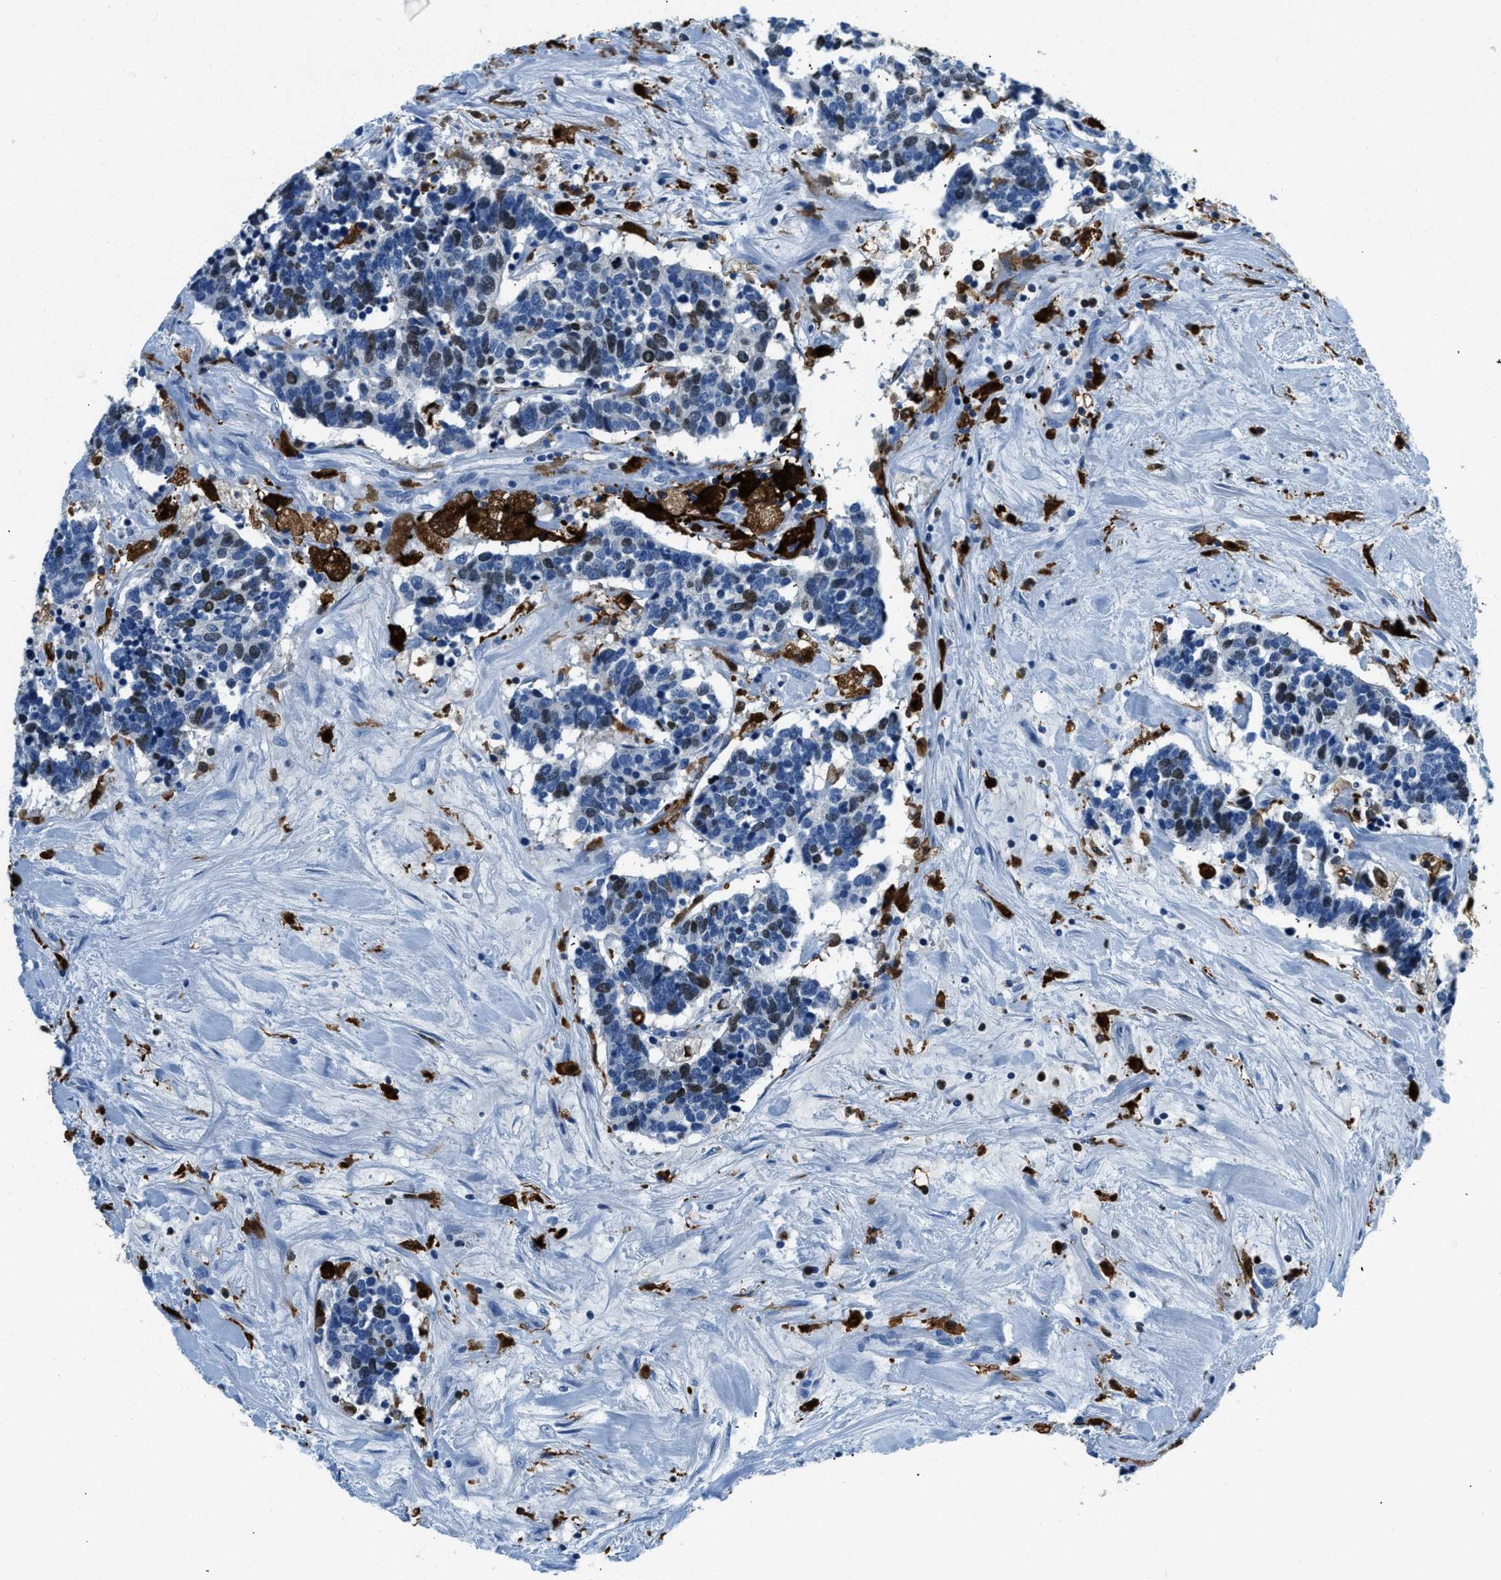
{"staining": {"intensity": "weak", "quantity": "<25%", "location": "nuclear"}, "tissue": "carcinoid", "cell_type": "Tumor cells", "image_type": "cancer", "snomed": [{"axis": "morphology", "description": "Carcinoma, NOS"}, {"axis": "morphology", "description": "Carcinoid, malignant, NOS"}, {"axis": "topography", "description": "Urinary bladder"}], "caption": "IHC image of neoplastic tissue: carcinoid stained with DAB (3,3'-diaminobenzidine) shows no significant protein expression in tumor cells.", "gene": "CAPG", "patient": {"sex": "male", "age": 57}}